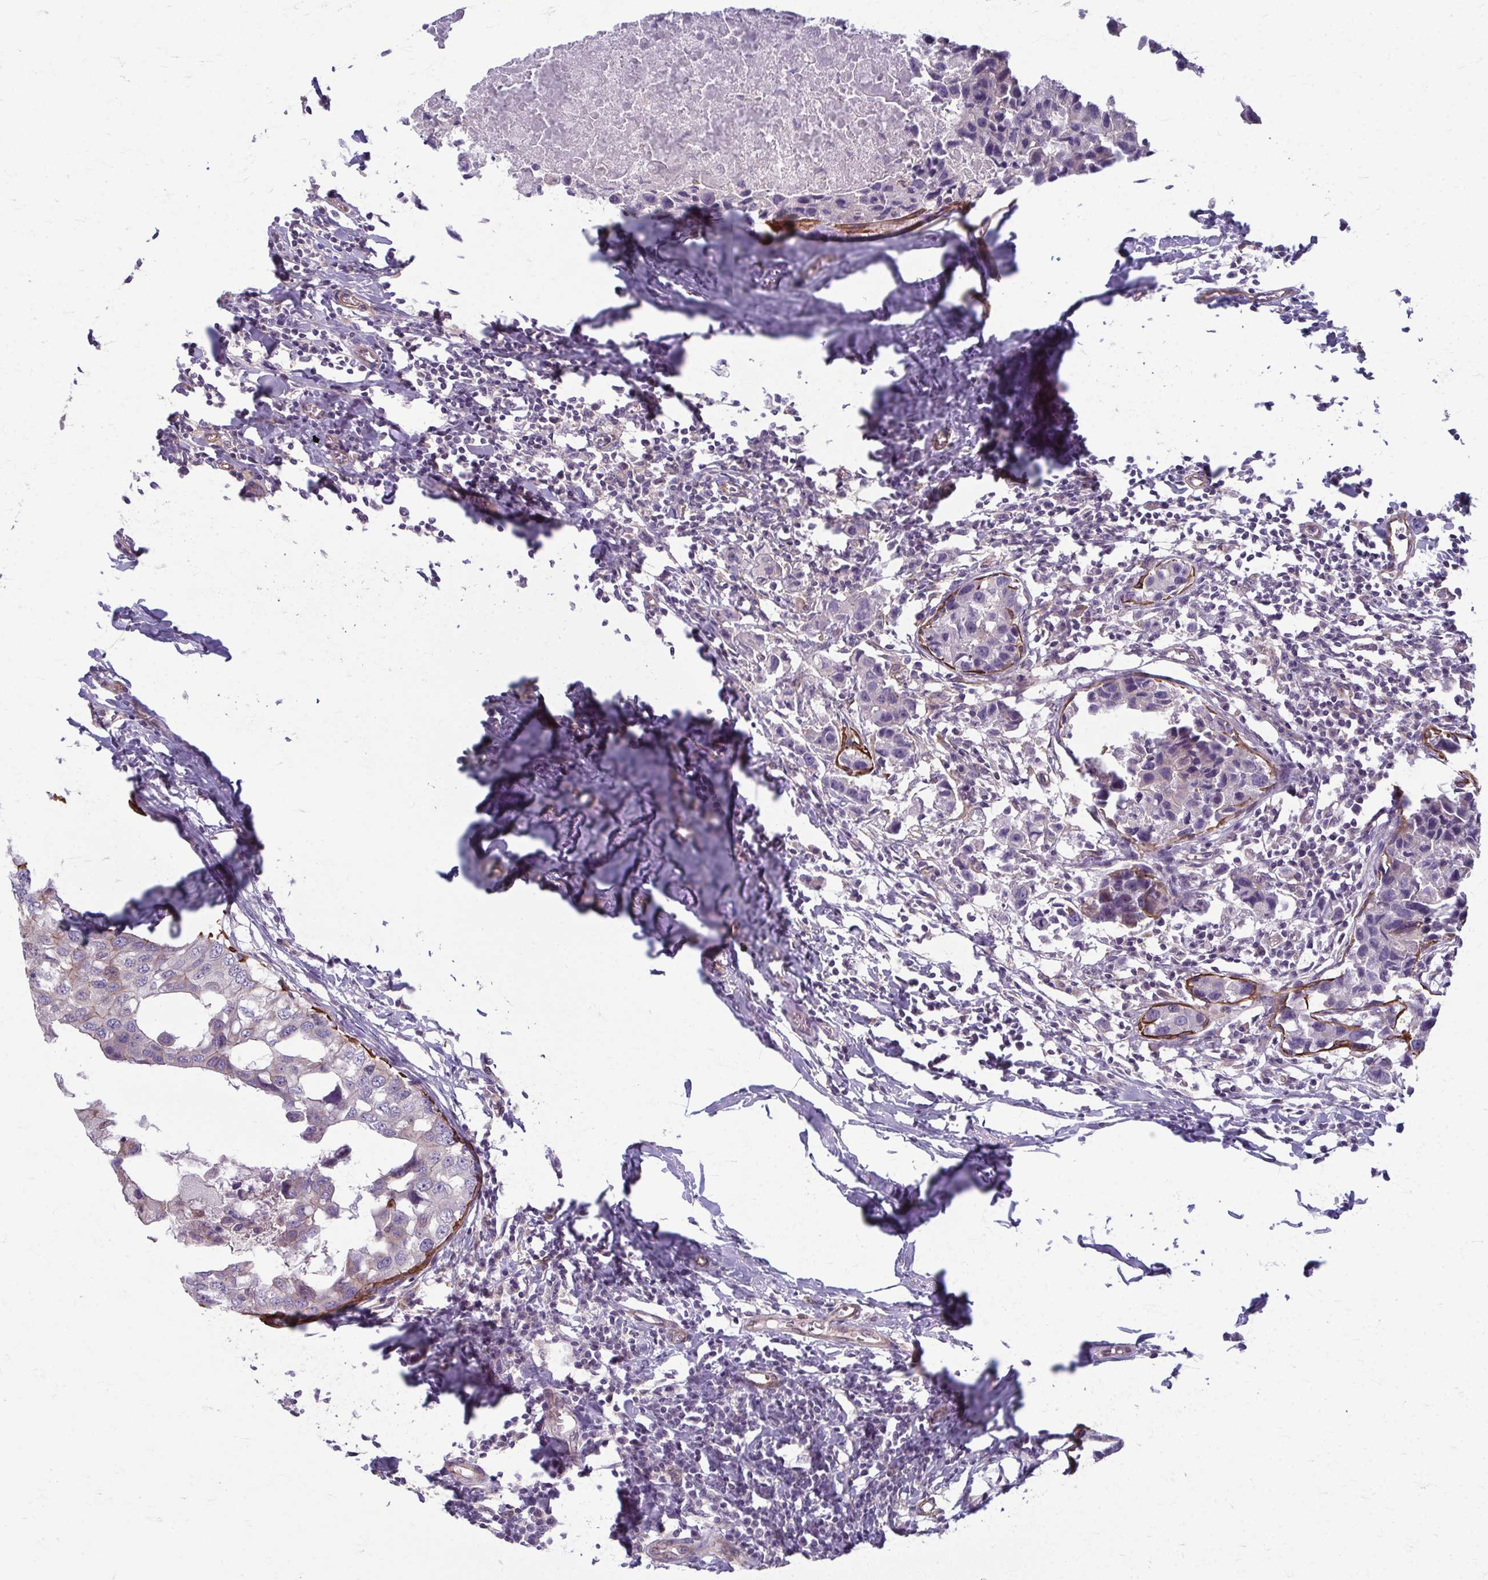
{"staining": {"intensity": "negative", "quantity": "none", "location": "none"}, "tissue": "breast cancer", "cell_type": "Tumor cells", "image_type": "cancer", "snomed": [{"axis": "morphology", "description": "Duct carcinoma"}, {"axis": "topography", "description": "Breast"}], "caption": "Immunohistochemistry (IHC) micrograph of breast cancer (intraductal carcinoma) stained for a protein (brown), which displays no positivity in tumor cells.", "gene": "EID2B", "patient": {"sex": "female", "age": 27}}